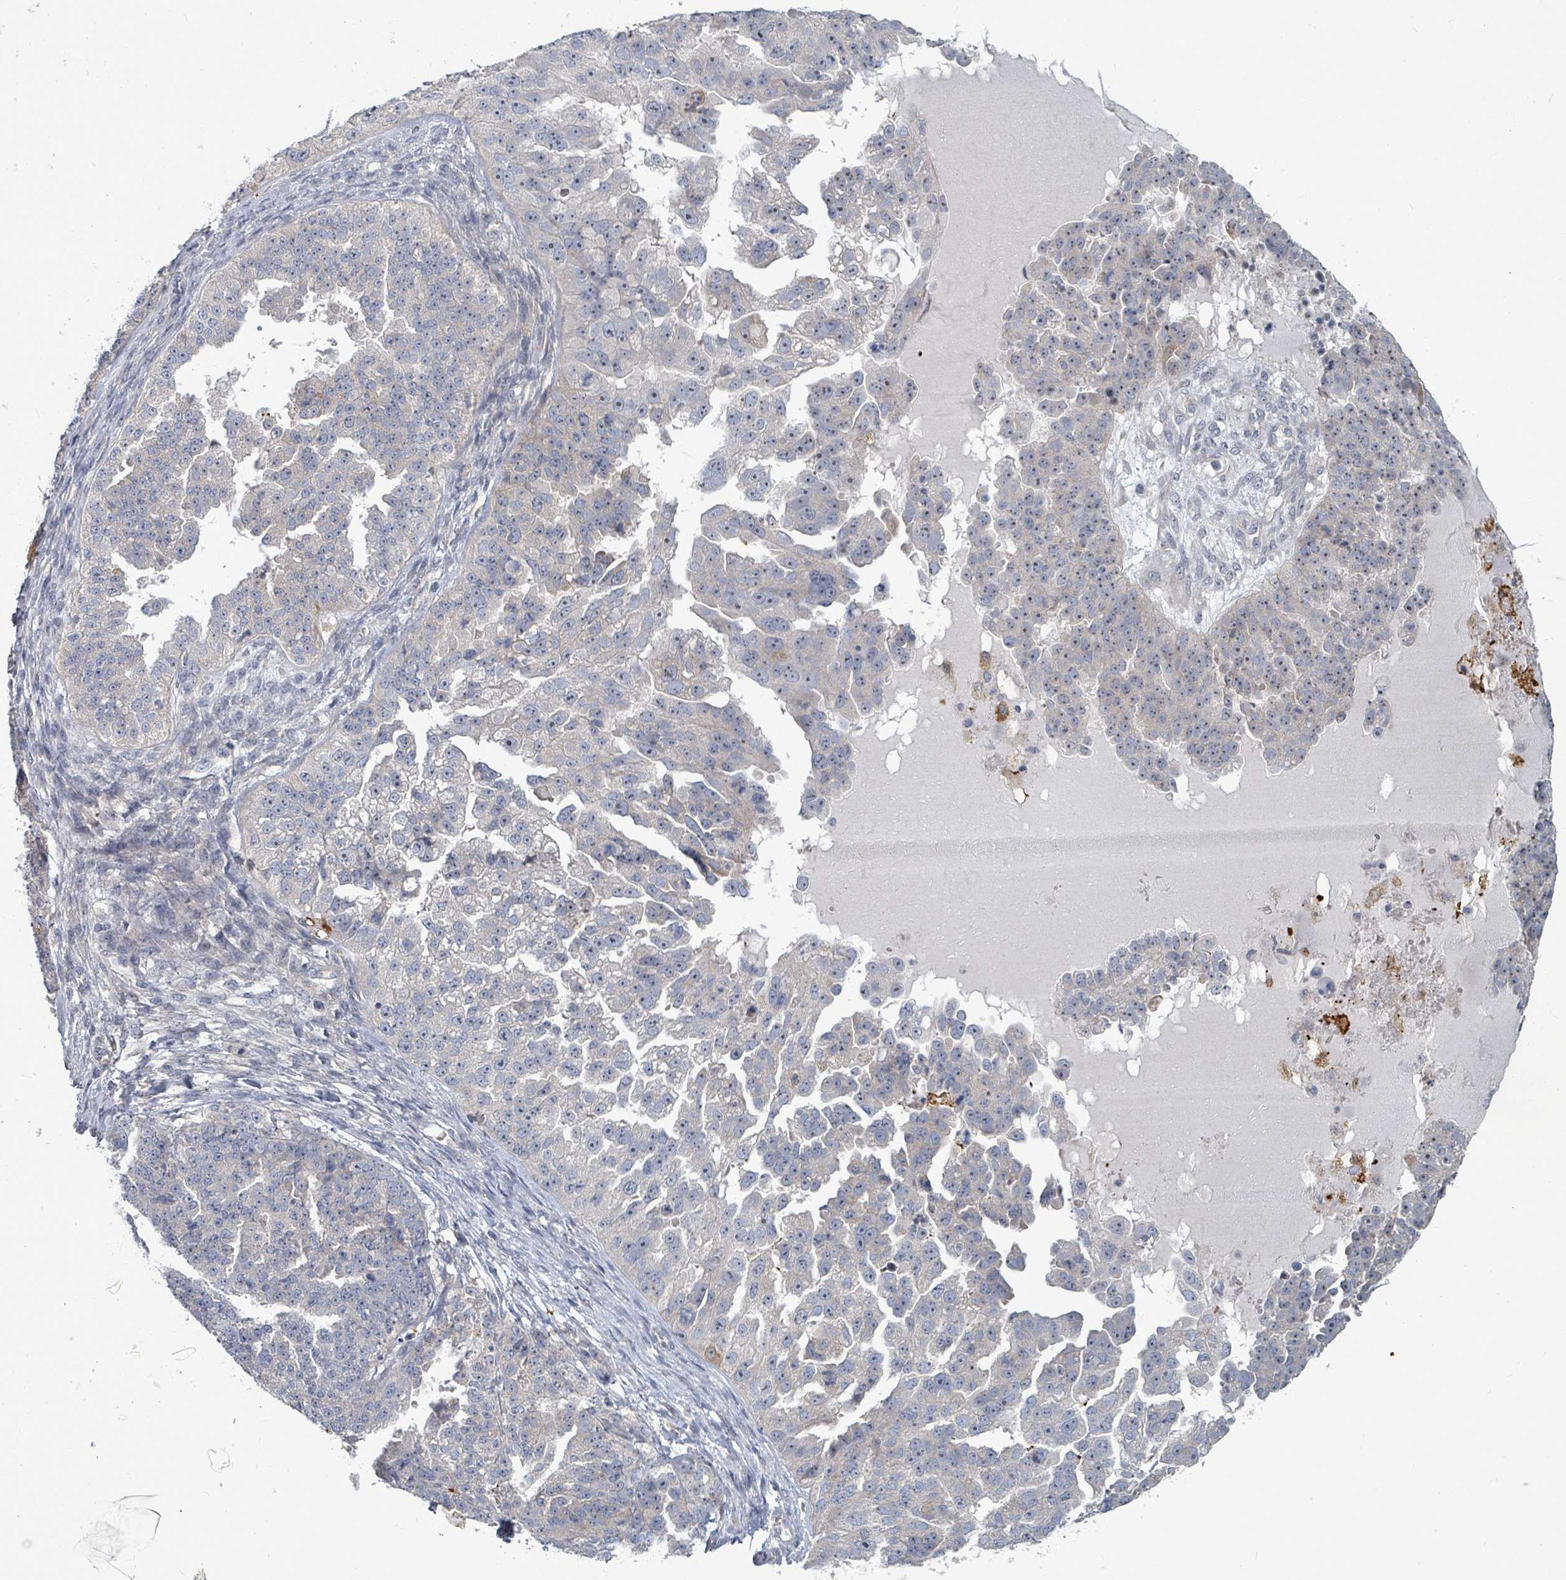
{"staining": {"intensity": "negative", "quantity": "none", "location": "none"}, "tissue": "ovarian cancer", "cell_type": "Tumor cells", "image_type": "cancer", "snomed": [{"axis": "morphology", "description": "Cystadenocarcinoma, serous, NOS"}, {"axis": "topography", "description": "Ovary"}], "caption": "This is an immunohistochemistry micrograph of ovarian serous cystadenocarcinoma. There is no expression in tumor cells.", "gene": "TRDMT1", "patient": {"sex": "female", "age": 58}}